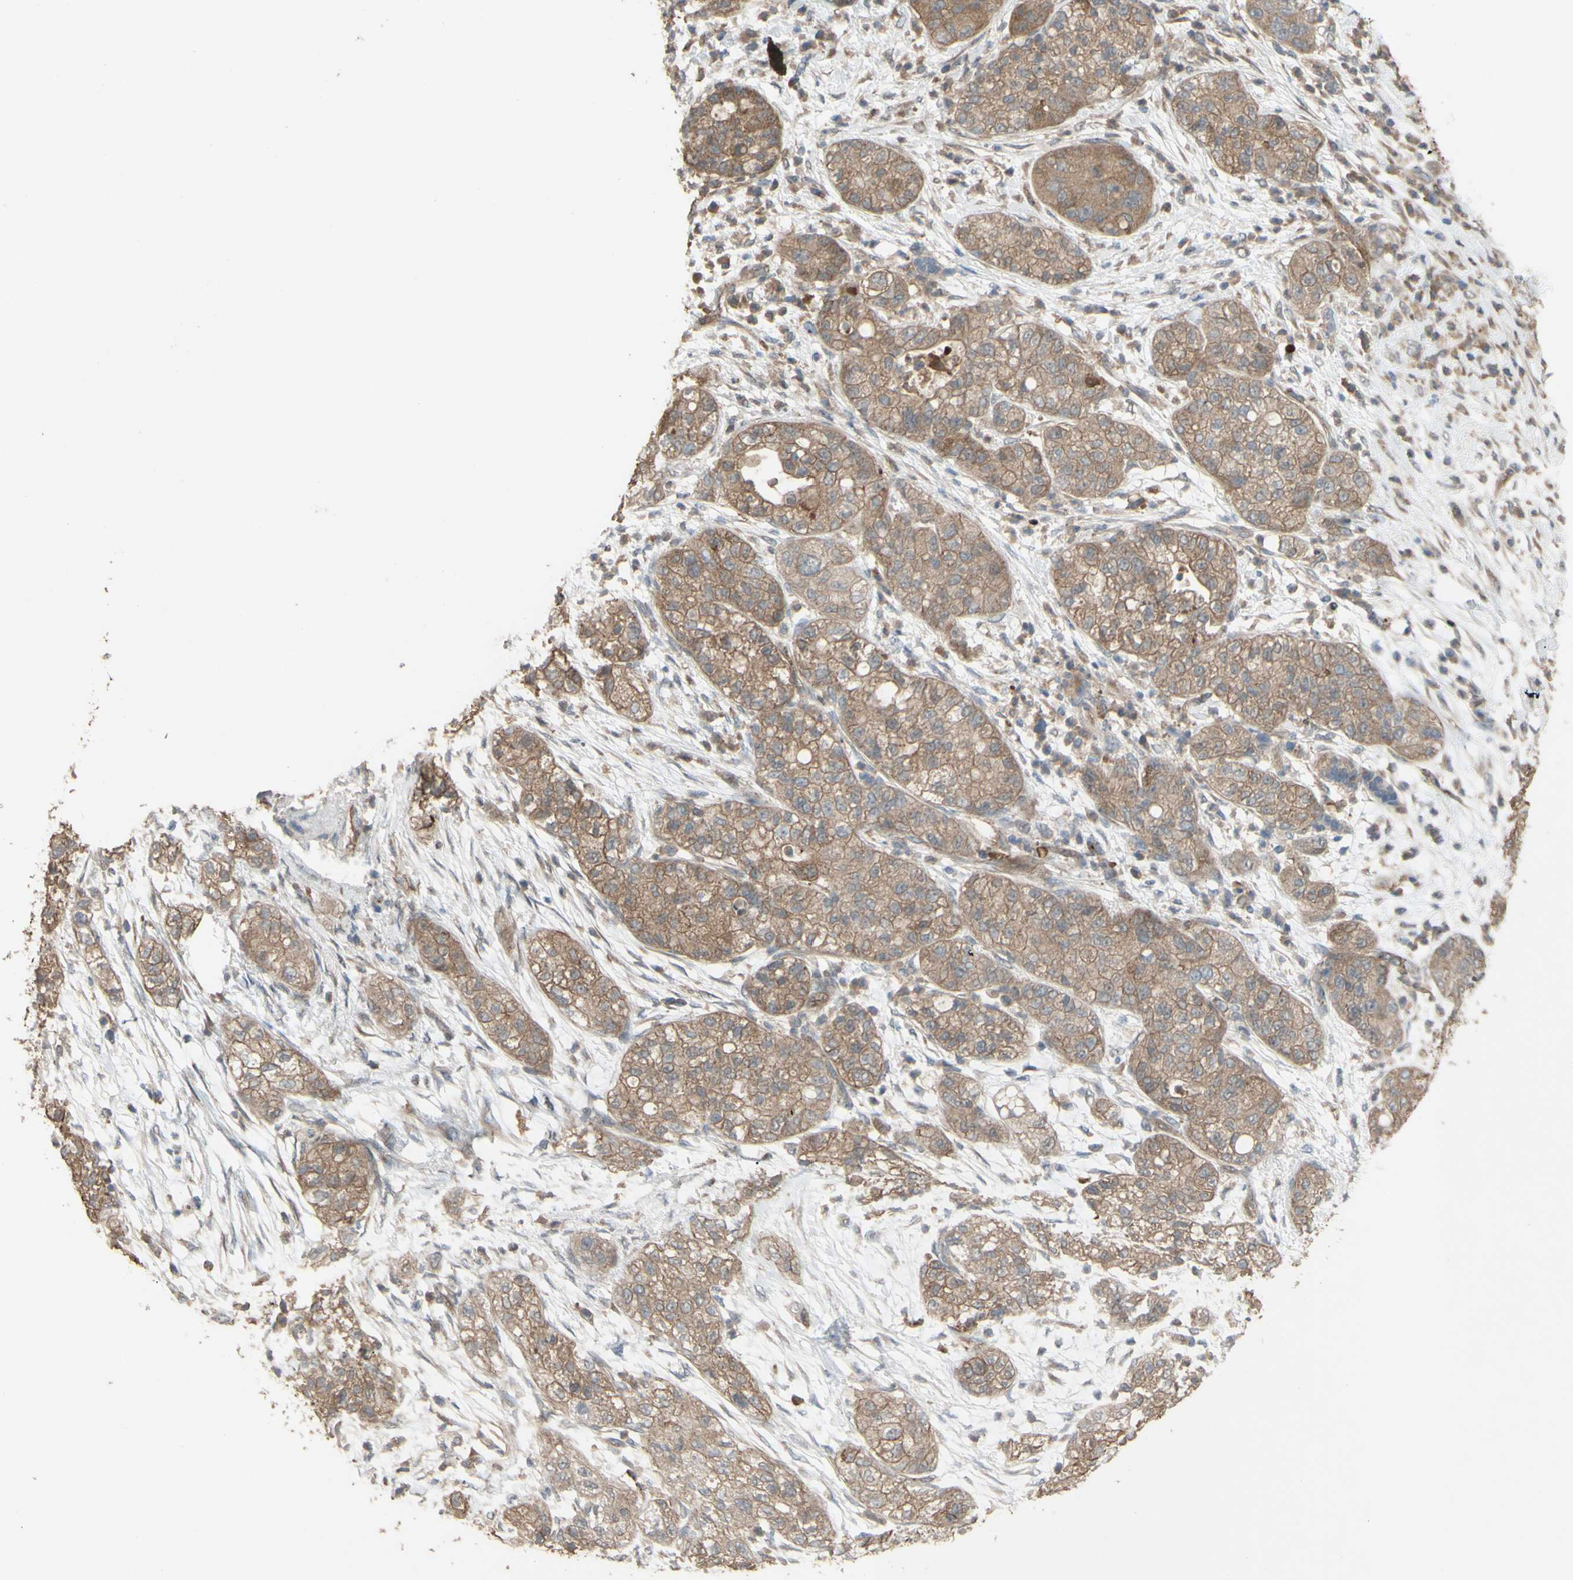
{"staining": {"intensity": "moderate", "quantity": ">75%", "location": "cytoplasmic/membranous"}, "tissue": "pancreatic cancer", "cell_type": "Tumor cells", "image_type": "cancer", "snomed": [{"axis": "morphology", "description": "Adenocarcinoma, NOS"}, {"axis": "topography", "description": "Pancreas"}], "caption": "Protein expression analysis of human adenocarcinoma (pancreatic) reveals moderate cytoplasmic/membranous positivity in about >75% of tumor cells.", "gene": "SHROOM4", "patient": {"sex": "female", "age": 78}}